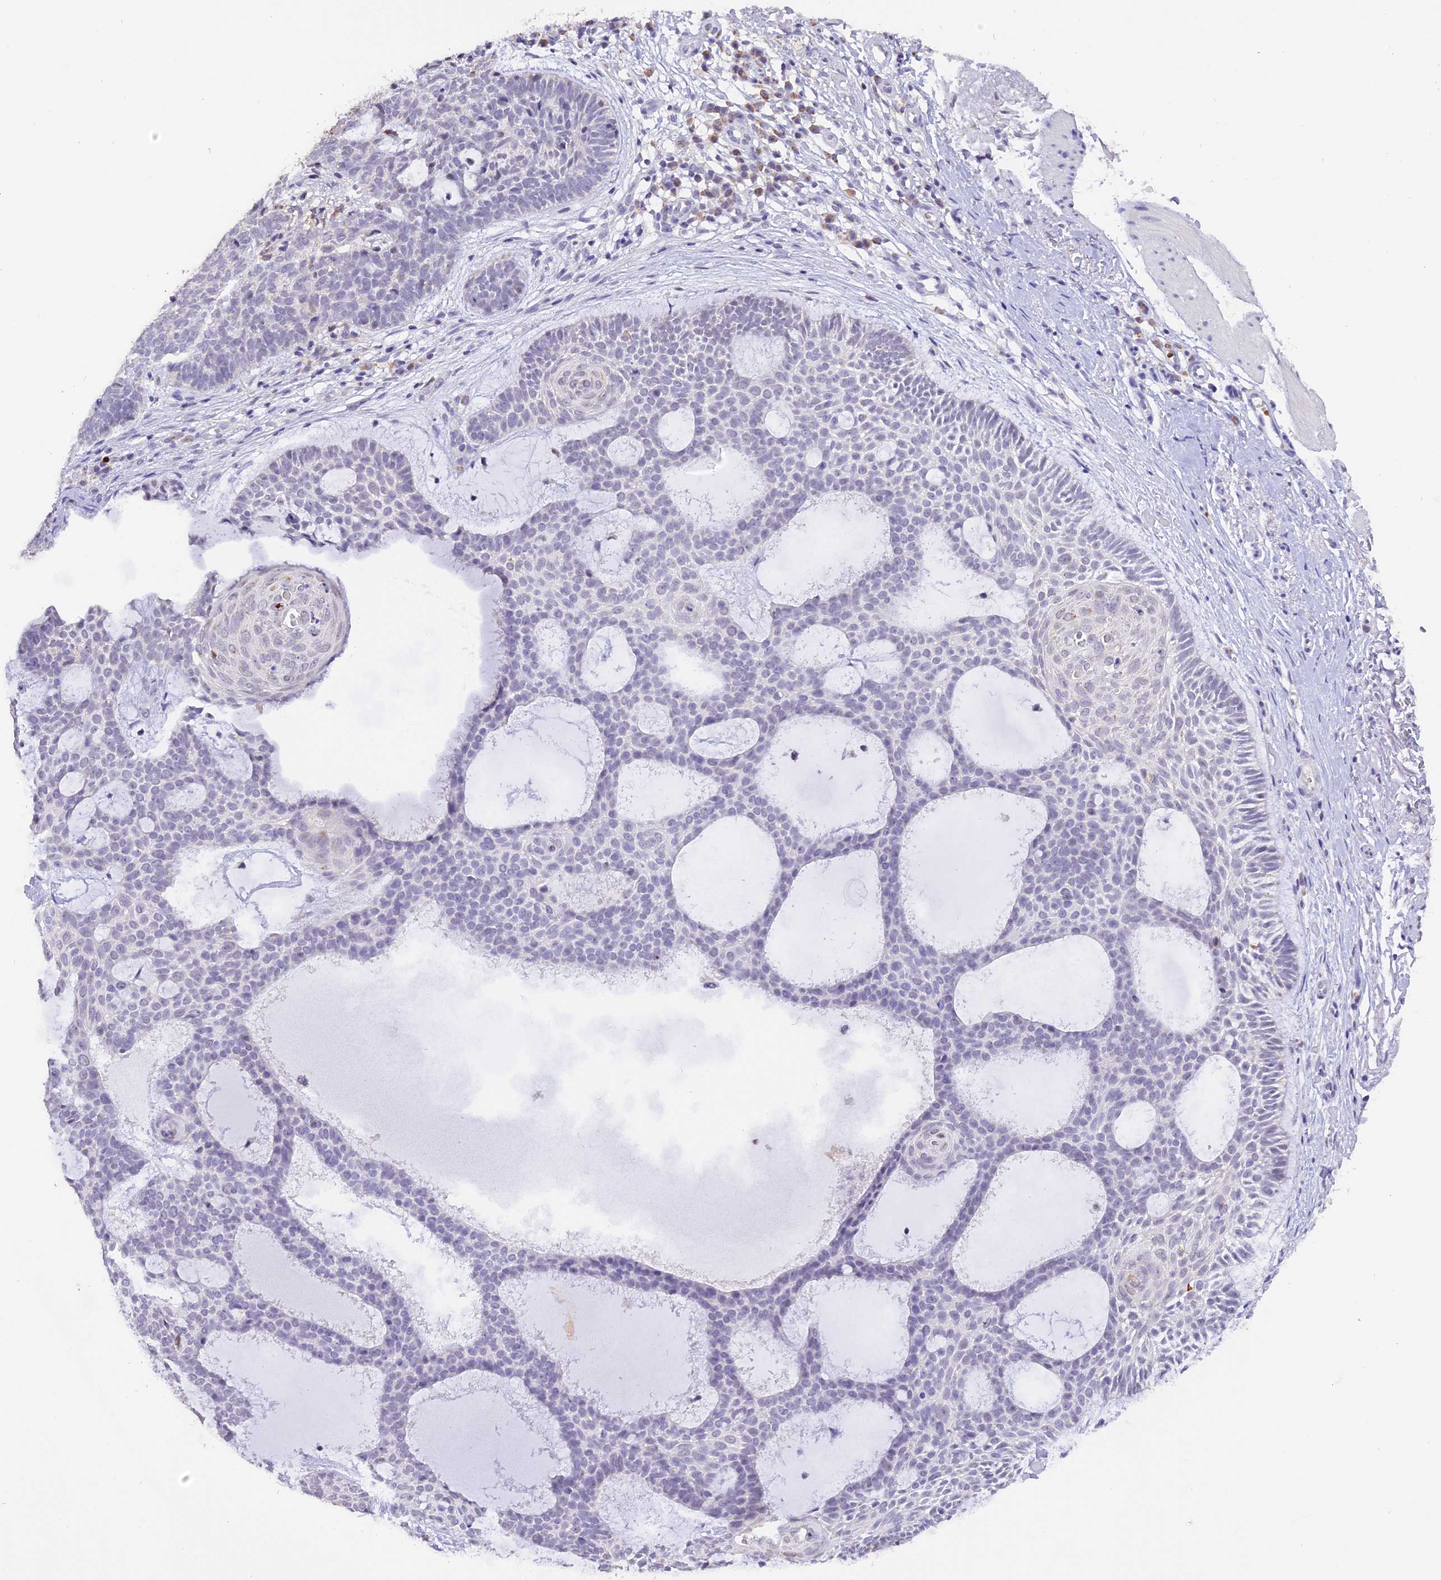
{"staining": {"intensity": "negative", "quantity": "none", "location": "none"}, "tissue": "skin cancer", "cell_type": "Tumor cells", "image_type": "cancer", "snomed": [{"axis": "morphology", "description": "Basal cell carcinoma"}, {"axis": "topography", "description": "Skin"}], "caption": "Human skin cancer stained for a protein using IHC exhibits no positivity in tumor cells.", "gene": "AHSP", "patient": {"sex": "male", "age": 85}}